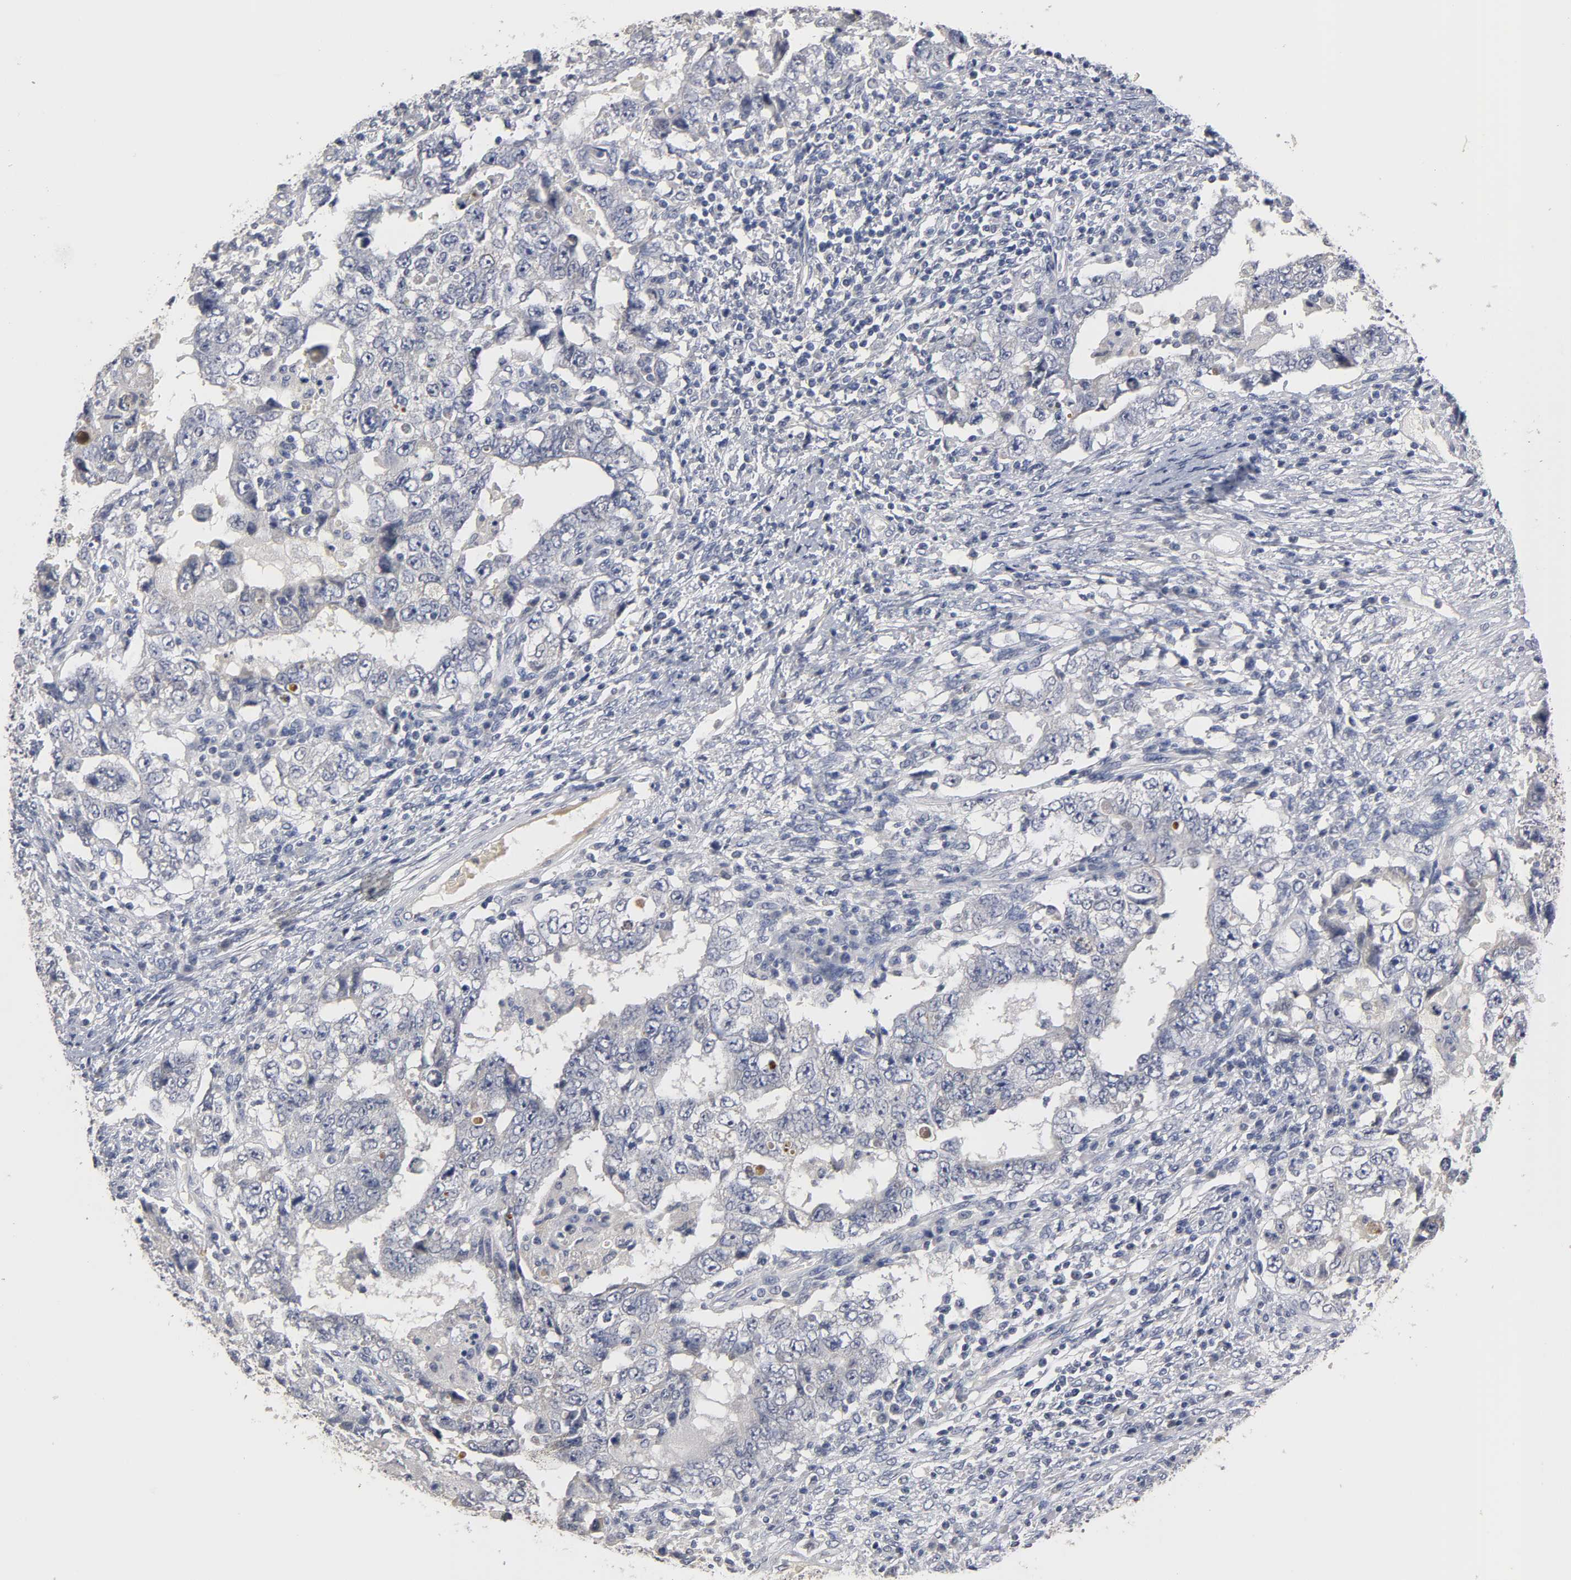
{"staining": {"intensity": "negative", "quantity": "none", "location": "none"}, "tissue": "testis cancer", "cell_type": "Tumor cells", "image_type": "cancer", "snomed": [{"axis": "morphology", "description": "Carcinoma, Embryonal, NOS"}, {"axis": "topography", "description": "Testis"}], "caption": "IHC photomicrograph of neoplastic tissue: testis cancer stained with DAB exhibits no significant protein expression in tumor cells.", "gene": "OVOL1", "patient": {"sex": "male", "age": 26}}